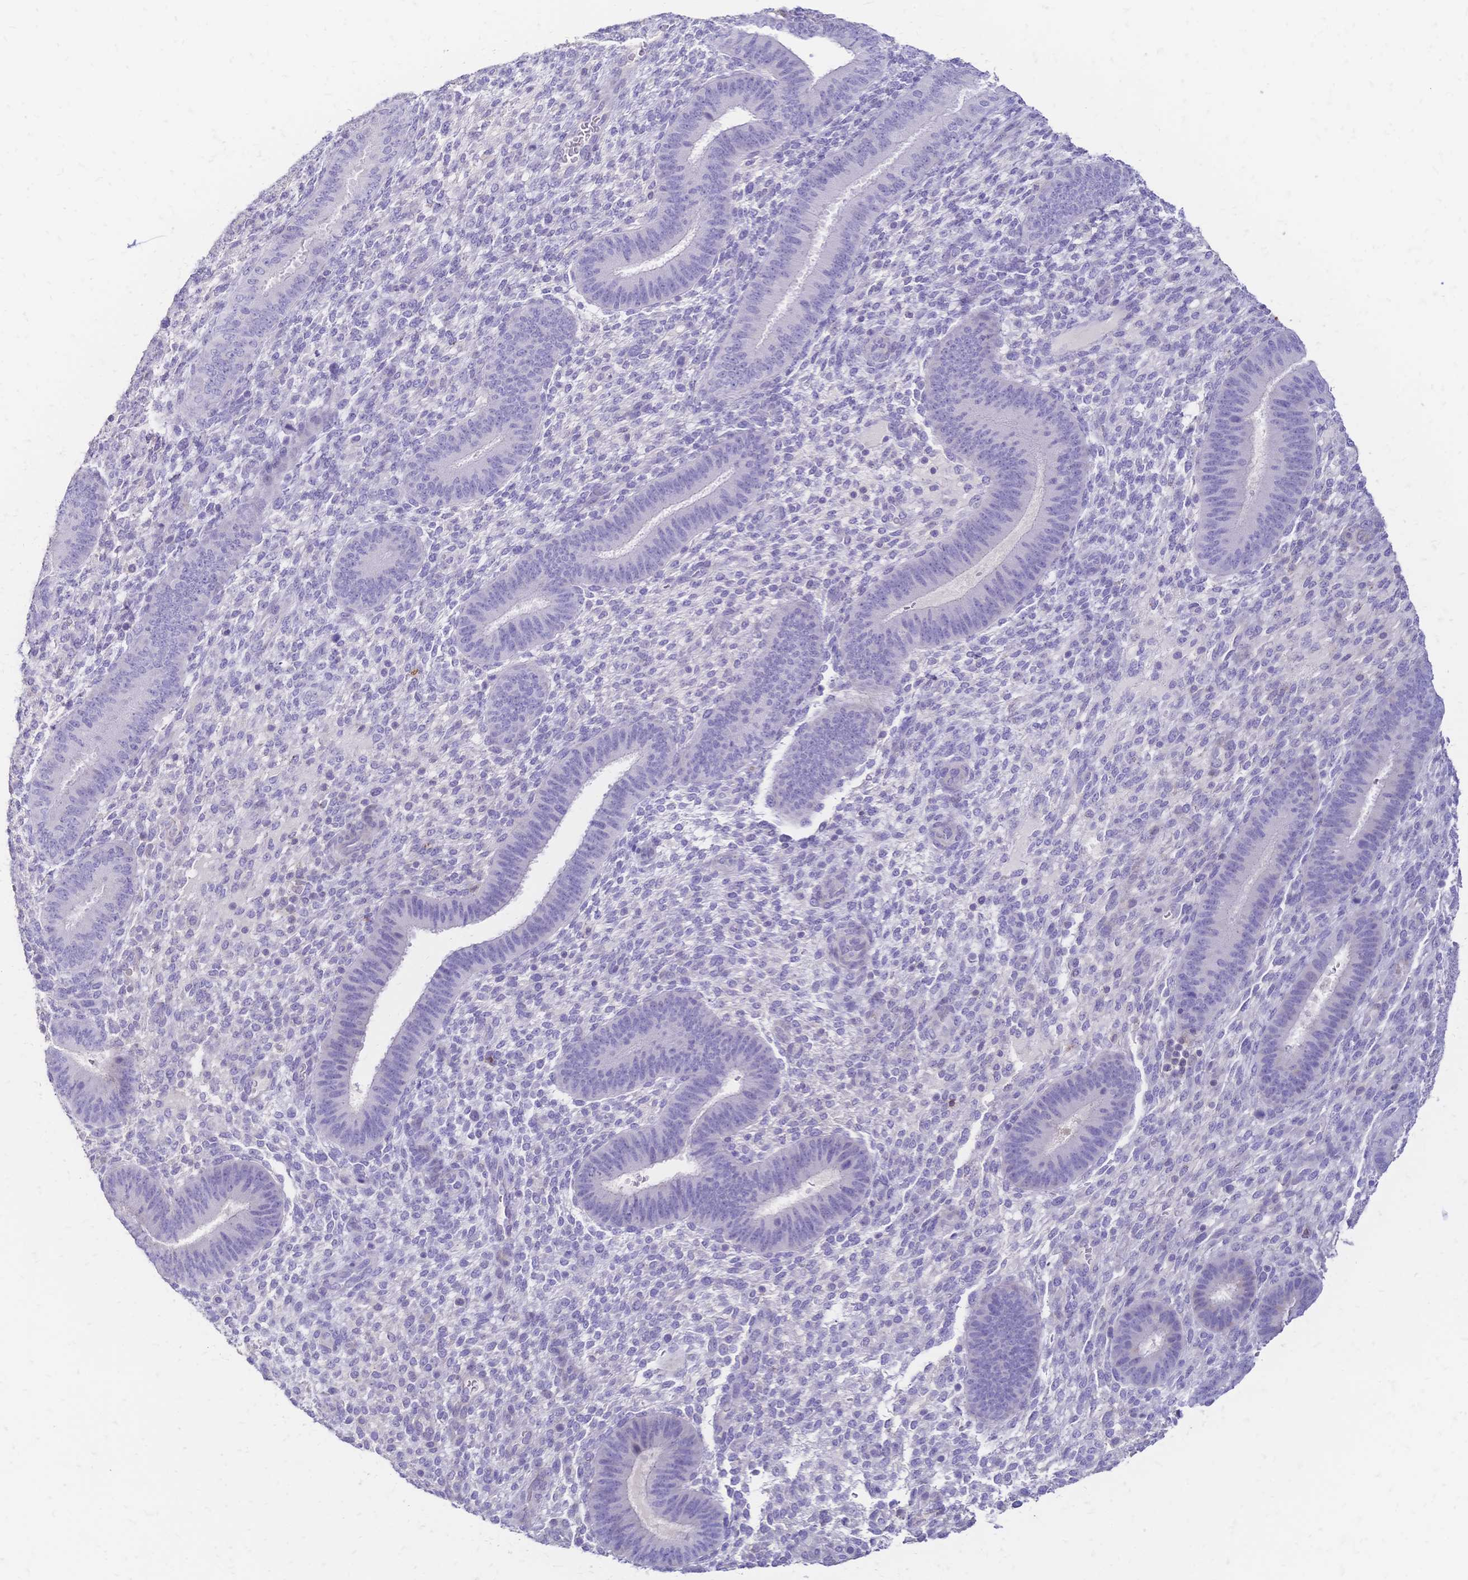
{"staining": {"intensity": "negative", "quantity": "none", "location": "none"}, "tissue": "endometrium", "cell_type": "Cells in endometrial stroma", "image_type": "normal", "snomed": [{"axis": "morphology", "description": "Normal tissue, NOS"}, {"axis": "topography", "description": "Endometrium"}], "caption": "Immunohistochemistry of normal human endometrium reveals no staining in cells in endometrial stroma.", "gene": "IL2RA", "patient": {"sex": "female", "age": 39}}